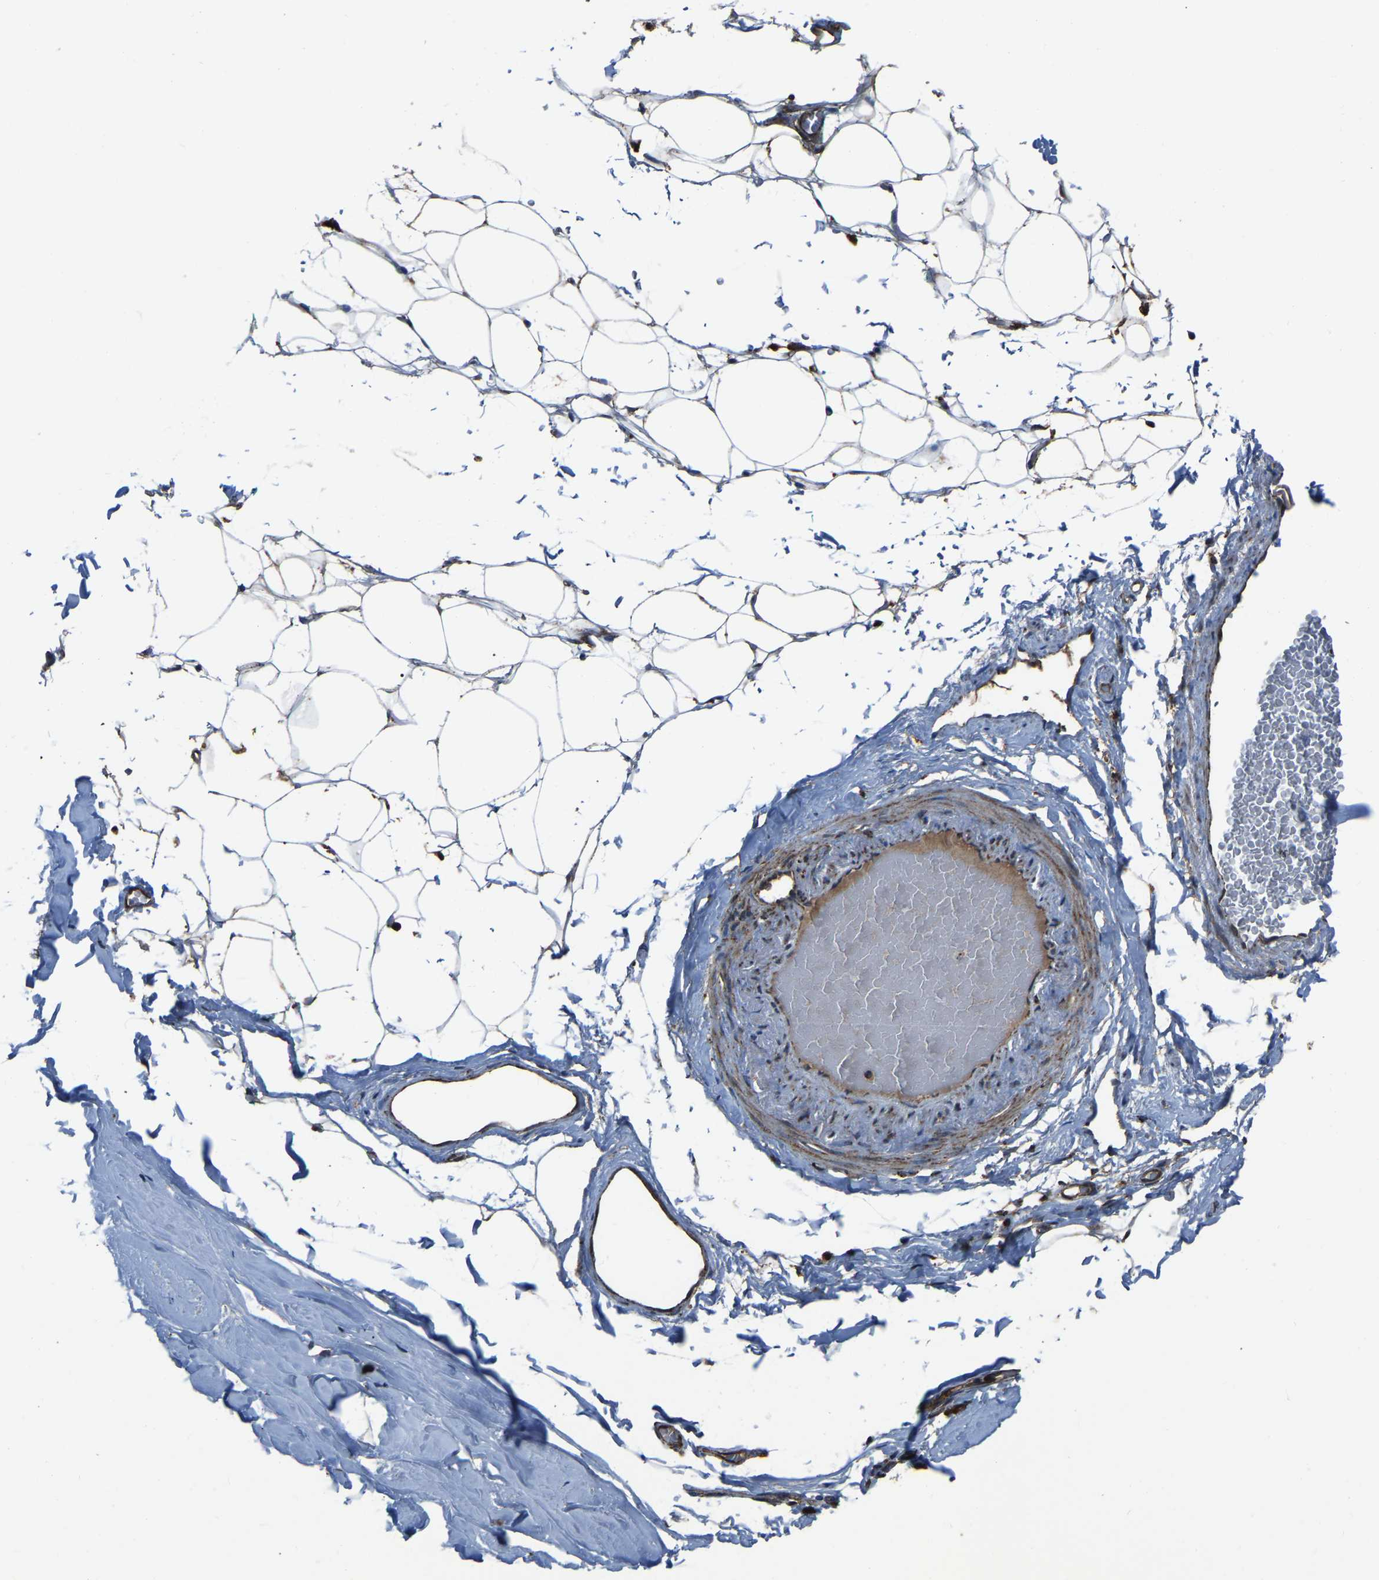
{"staining": {"intensity": "moderate", "quantity": ">75%", "location": "cytoplasmic/membranous"}, "tissue": "adipose tissue", "cell_type": "Adipocytes", "image_type": "normal", "snomed": [{"axis": "morphology", "description": "Normal tissue, NOS"}, {"axis": "topography", "description": "Breast"}, {"axis": "topography", "description": "Soft tissue"}], "caption": "A medium amount of moderate cytoplasmic/membranous expression is seen in about >75% of adipocytes in normal adipose tissue. (brown staining indicates protein expression, while blue staining denotes nuclei).", "gene": "AKR1A1", "patient": {"sex": "female", "age": 75}}